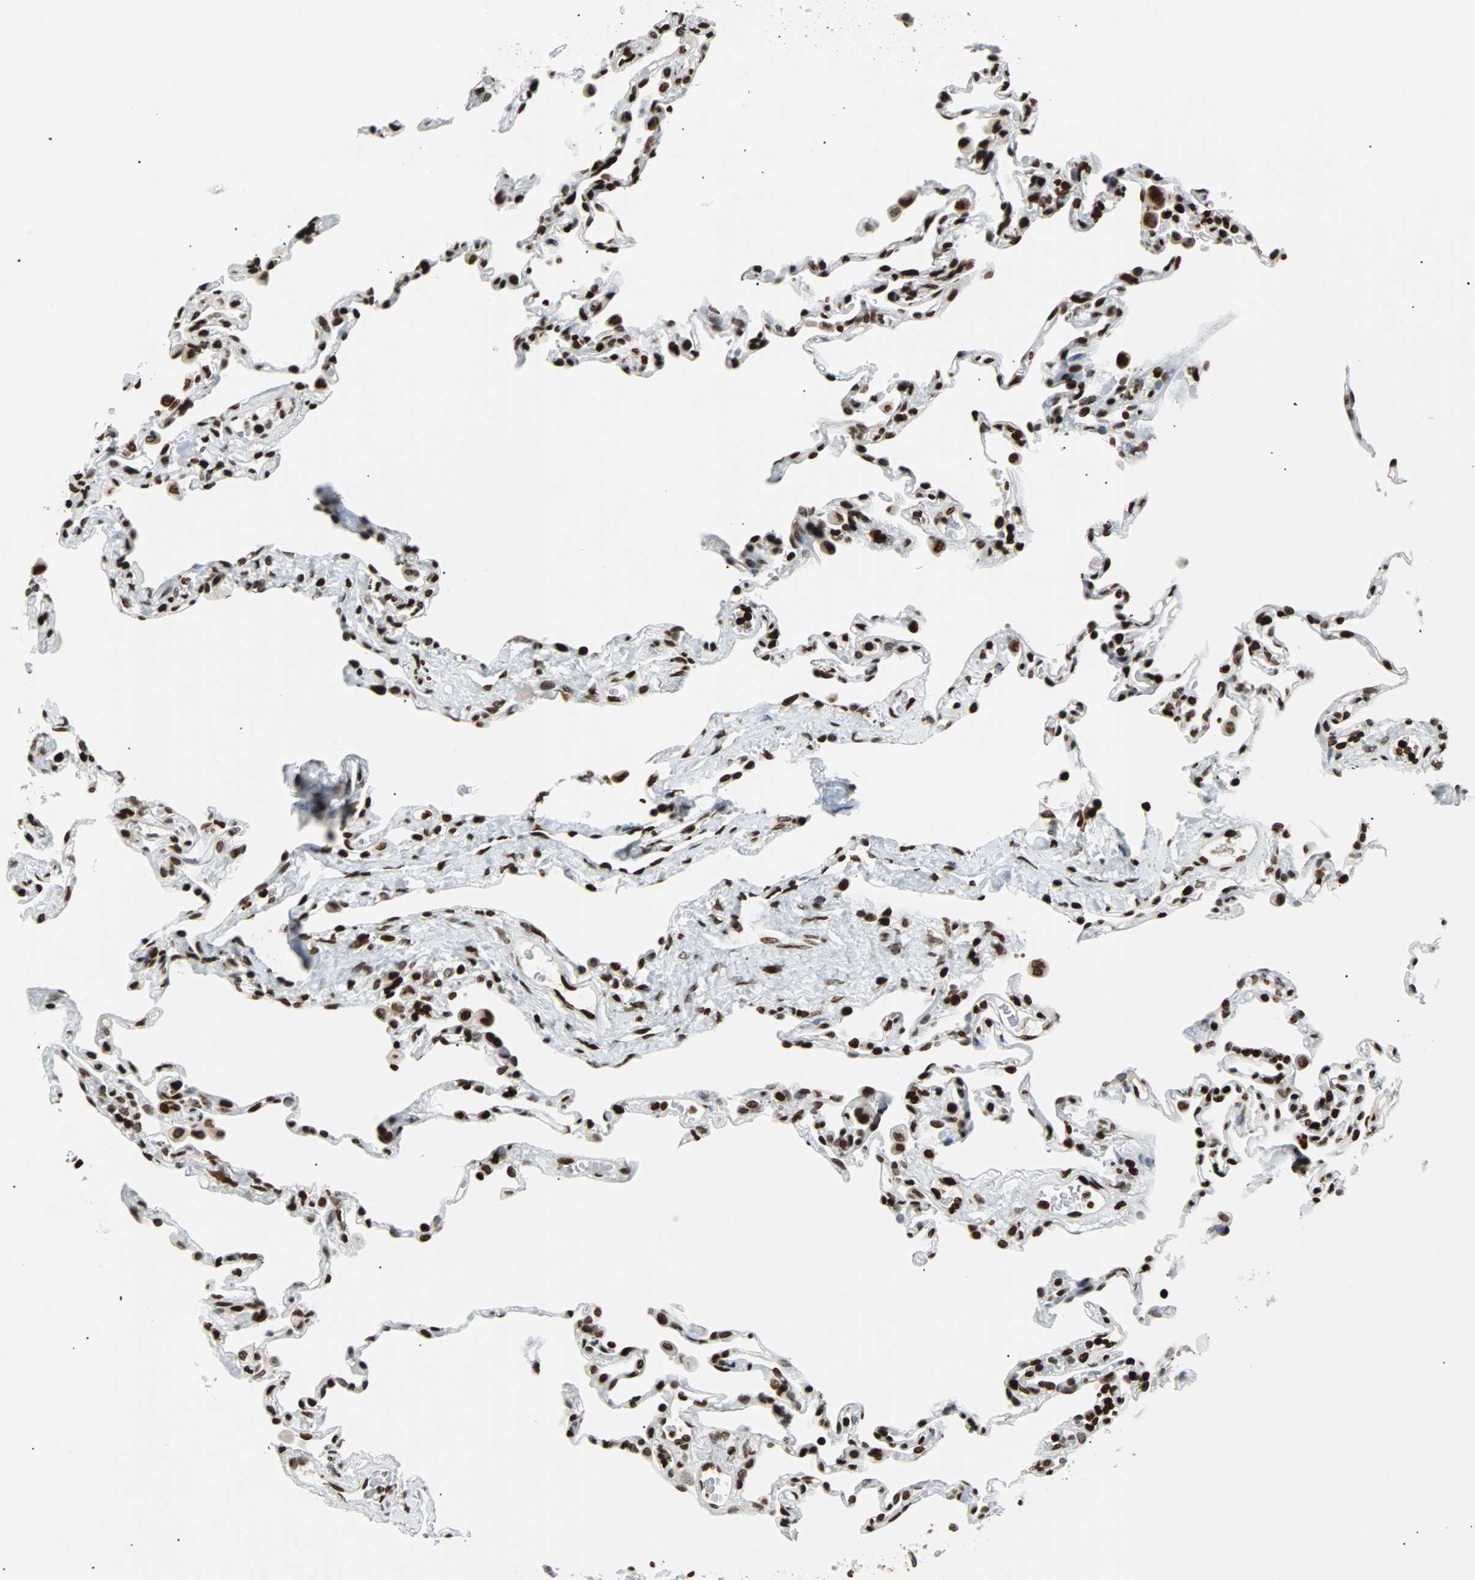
{"staining": {"intensity": "strong", "quantity": "25%-75%", "location": "nuclear"}, "tissue": "lung", "cell_type": "Alveolar cells", "image_type": "normal", "snomed": [{"axis": "morphology", "description": "Normal tissue, NOS"}, {"axis": "topography", "description": "Lung"}], "caption": "A high amount of strong nuclear staining is appreciated in about 25%-75% of alveolar cells in unremarkable lung. Using DAB (3,3'-diaminobenzidine) (brown) and hematoxylin (blue) stains, captured at high magnification using brightfield microscopy.", "gene": "ZNF131", "patient": {"sex": "male", "age": 59}}